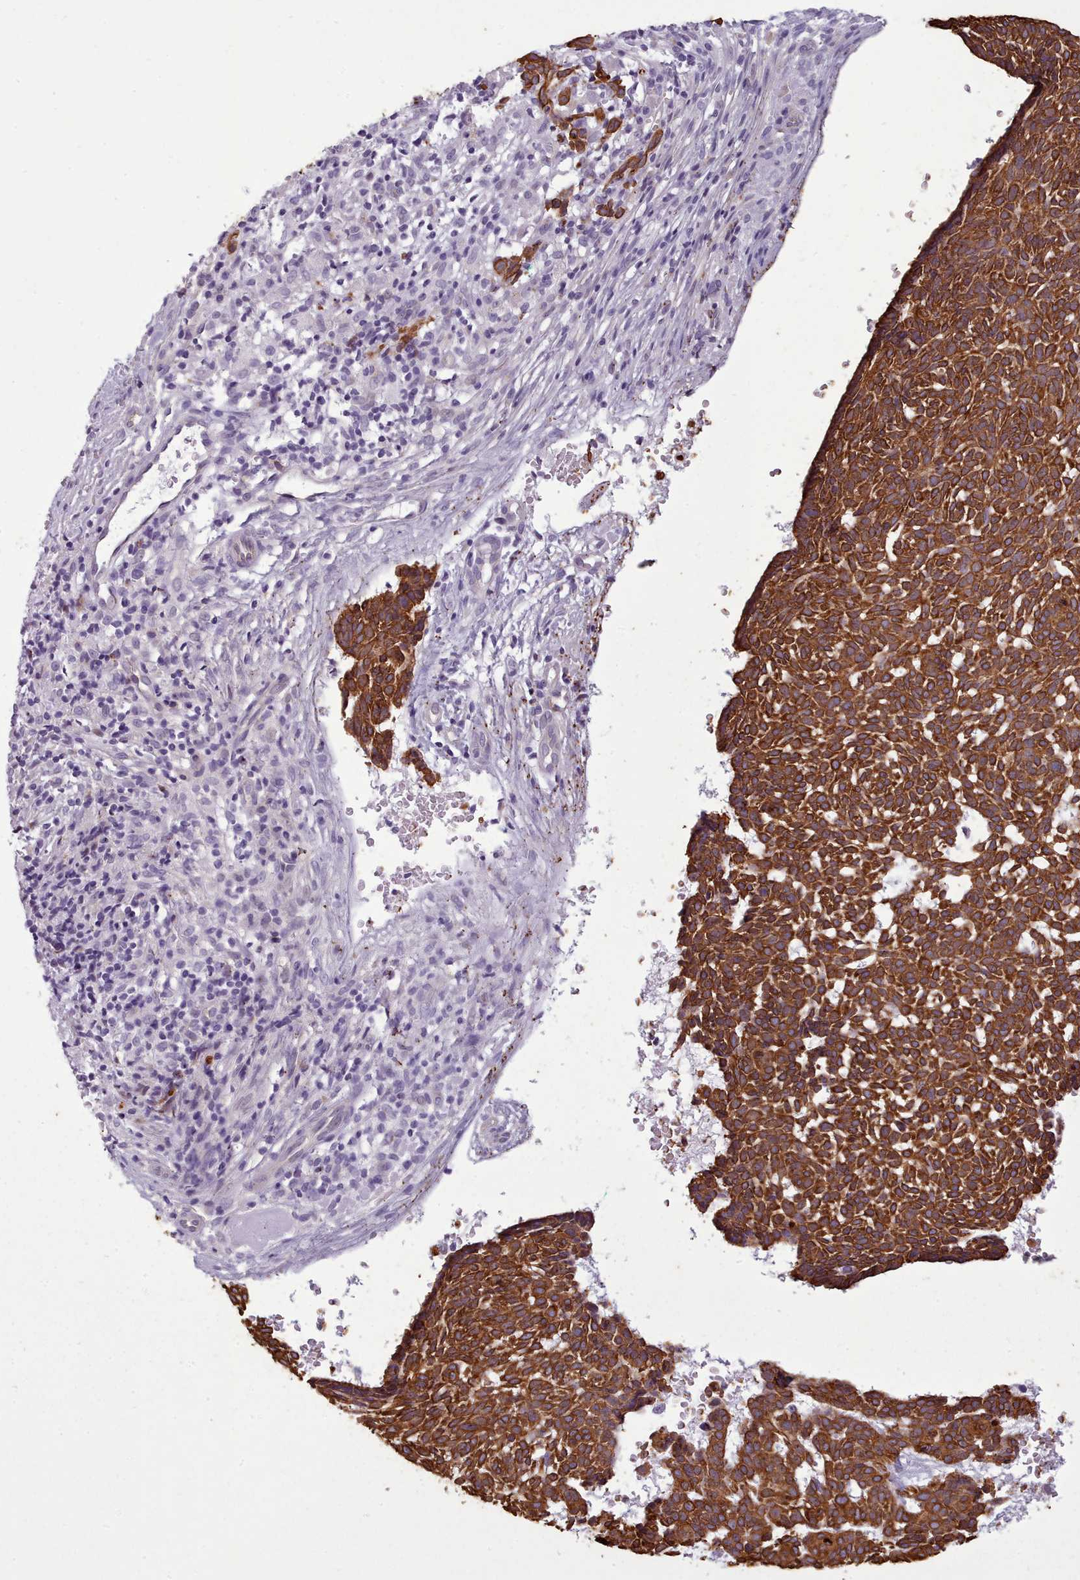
{"staining": {"intensity": "strong", "quantity": ">75%", "location": "cytoplasmic/membranous"}, "tissue": "skin cancer", "cell_type": "Tumor cells", "image_type": "cancer", "snomed": [{"axis": "morphology", "description": "Basal cell carcinoma"}, {"axis": "topography", "description": "Skin"}], "caption": "Strong cytoplasmic/membranous protein positivity is identified in about >75% of tumor cells in skin cancer.", "gene": "PLD4", "patient": {"sex": "male", "age": 61}}